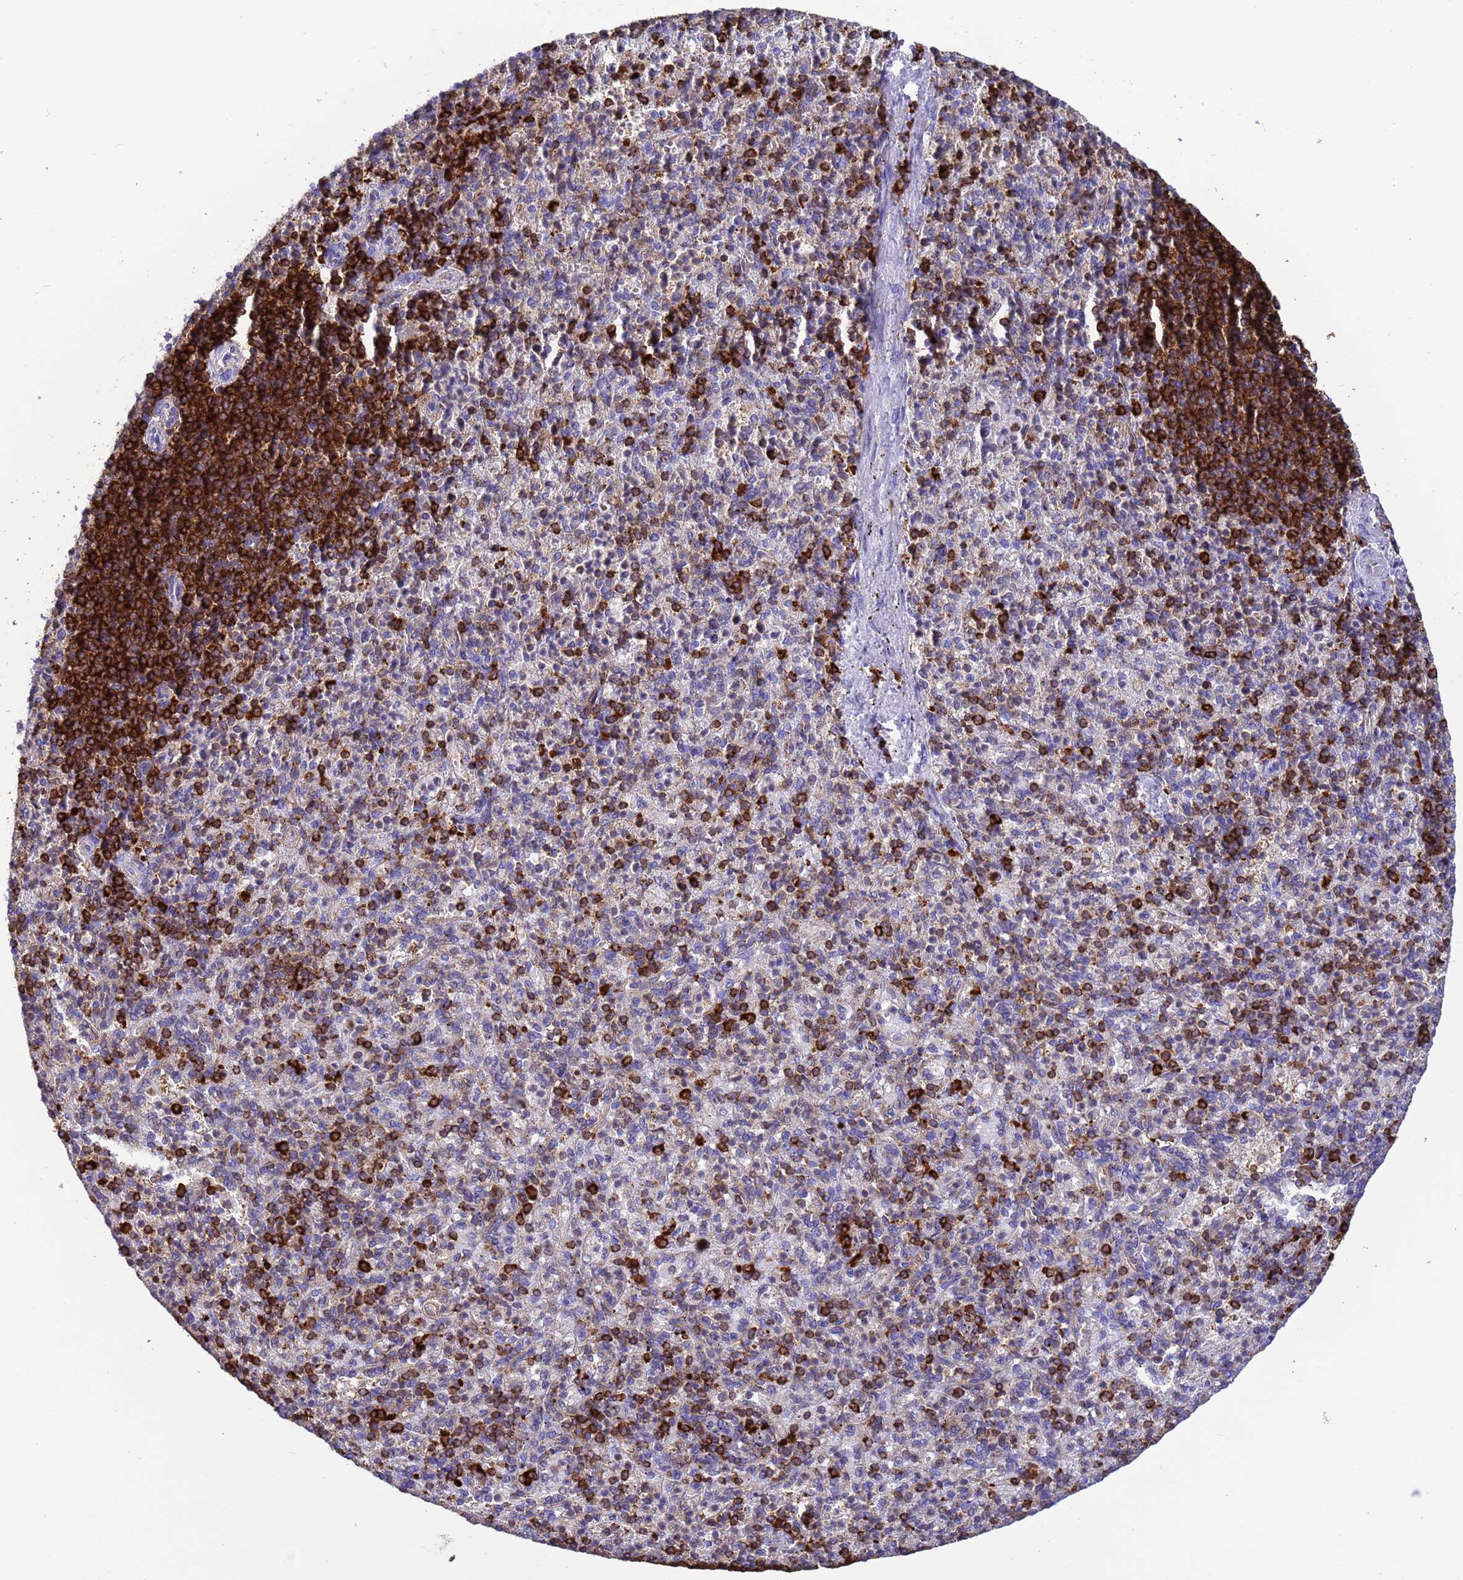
{"staining": {"intensity": "strong", "quantity": "<25%", "location": "cytoplasmic/membranous"}, "tissue": "spleen", "cell_type": "Cells in red pulp", "image_type": "normal", "snomed": [{"axis": "morphology", "description": "Normal tissue, NOS"}, {"axis": "topography", "description": "Spleen"}], "caption": "Strong cytoplasmic/membranous expression for a protein is appreciated in about <25% of cells in red pulp of unremarkable spleen using immunohistochemistry.", "gene": "EZR", "patient": {"sex": "female", "age": 74}}